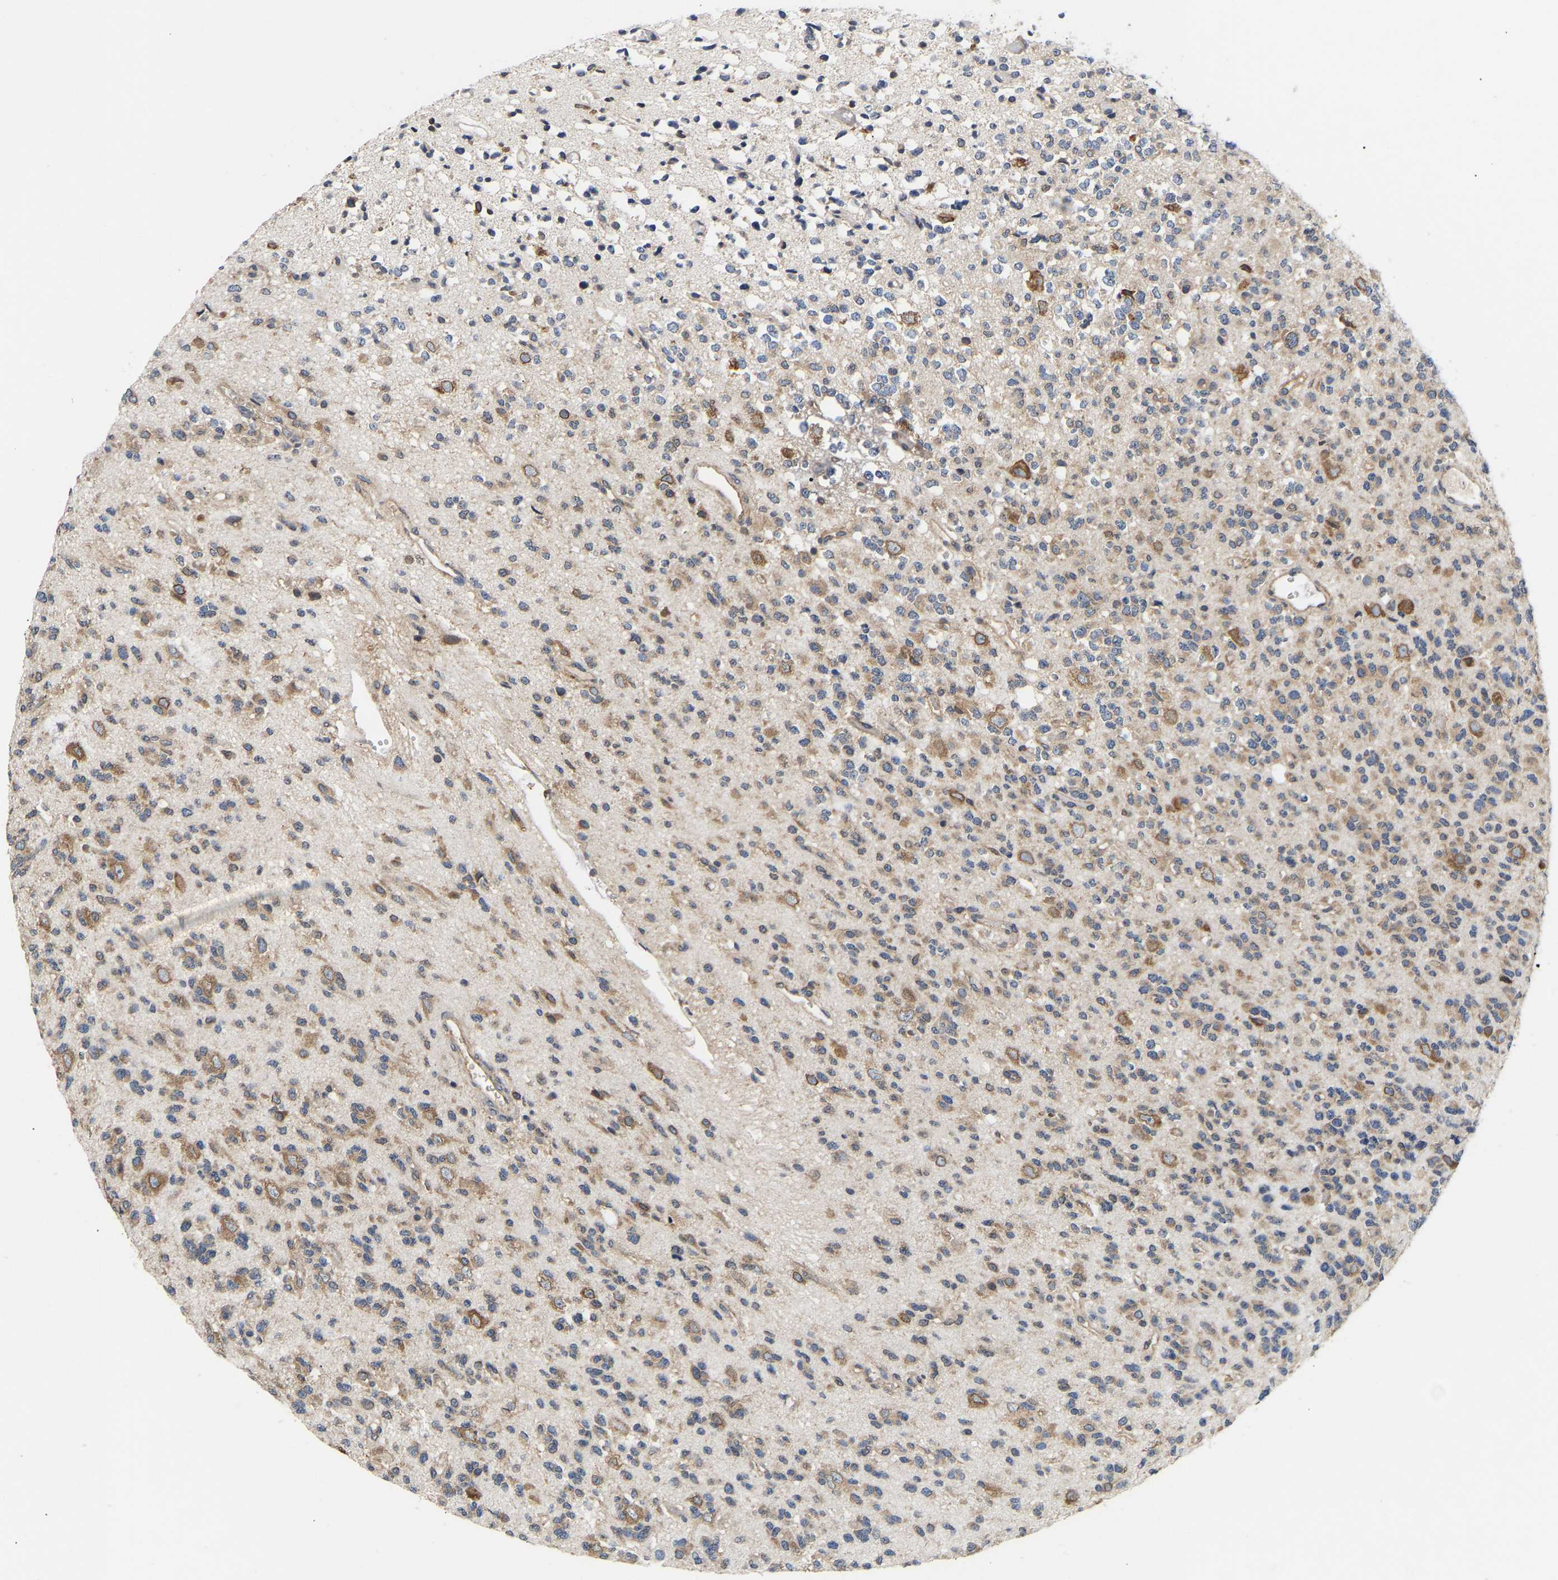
{"staining": {"intensity": "moderate", "quantity": "25%-75%", "location": "cytoplasmic/membranous"}, "tissue": "glioma", "cell_type": "Tumor cells", "image_type": "cancer", "snomed": [{"axis": "morphology", "description": "Glioma, malignant, Low grade"}, {"axis": "topography", "description": "Brain"}], "caption": "Tumor cells demonstrate moderate cytoplasmic/membranous expression in about 25%-75% of cells in glioma.", "gene": "AIMP2", "patient": {"sex": "male", "age": 38}}